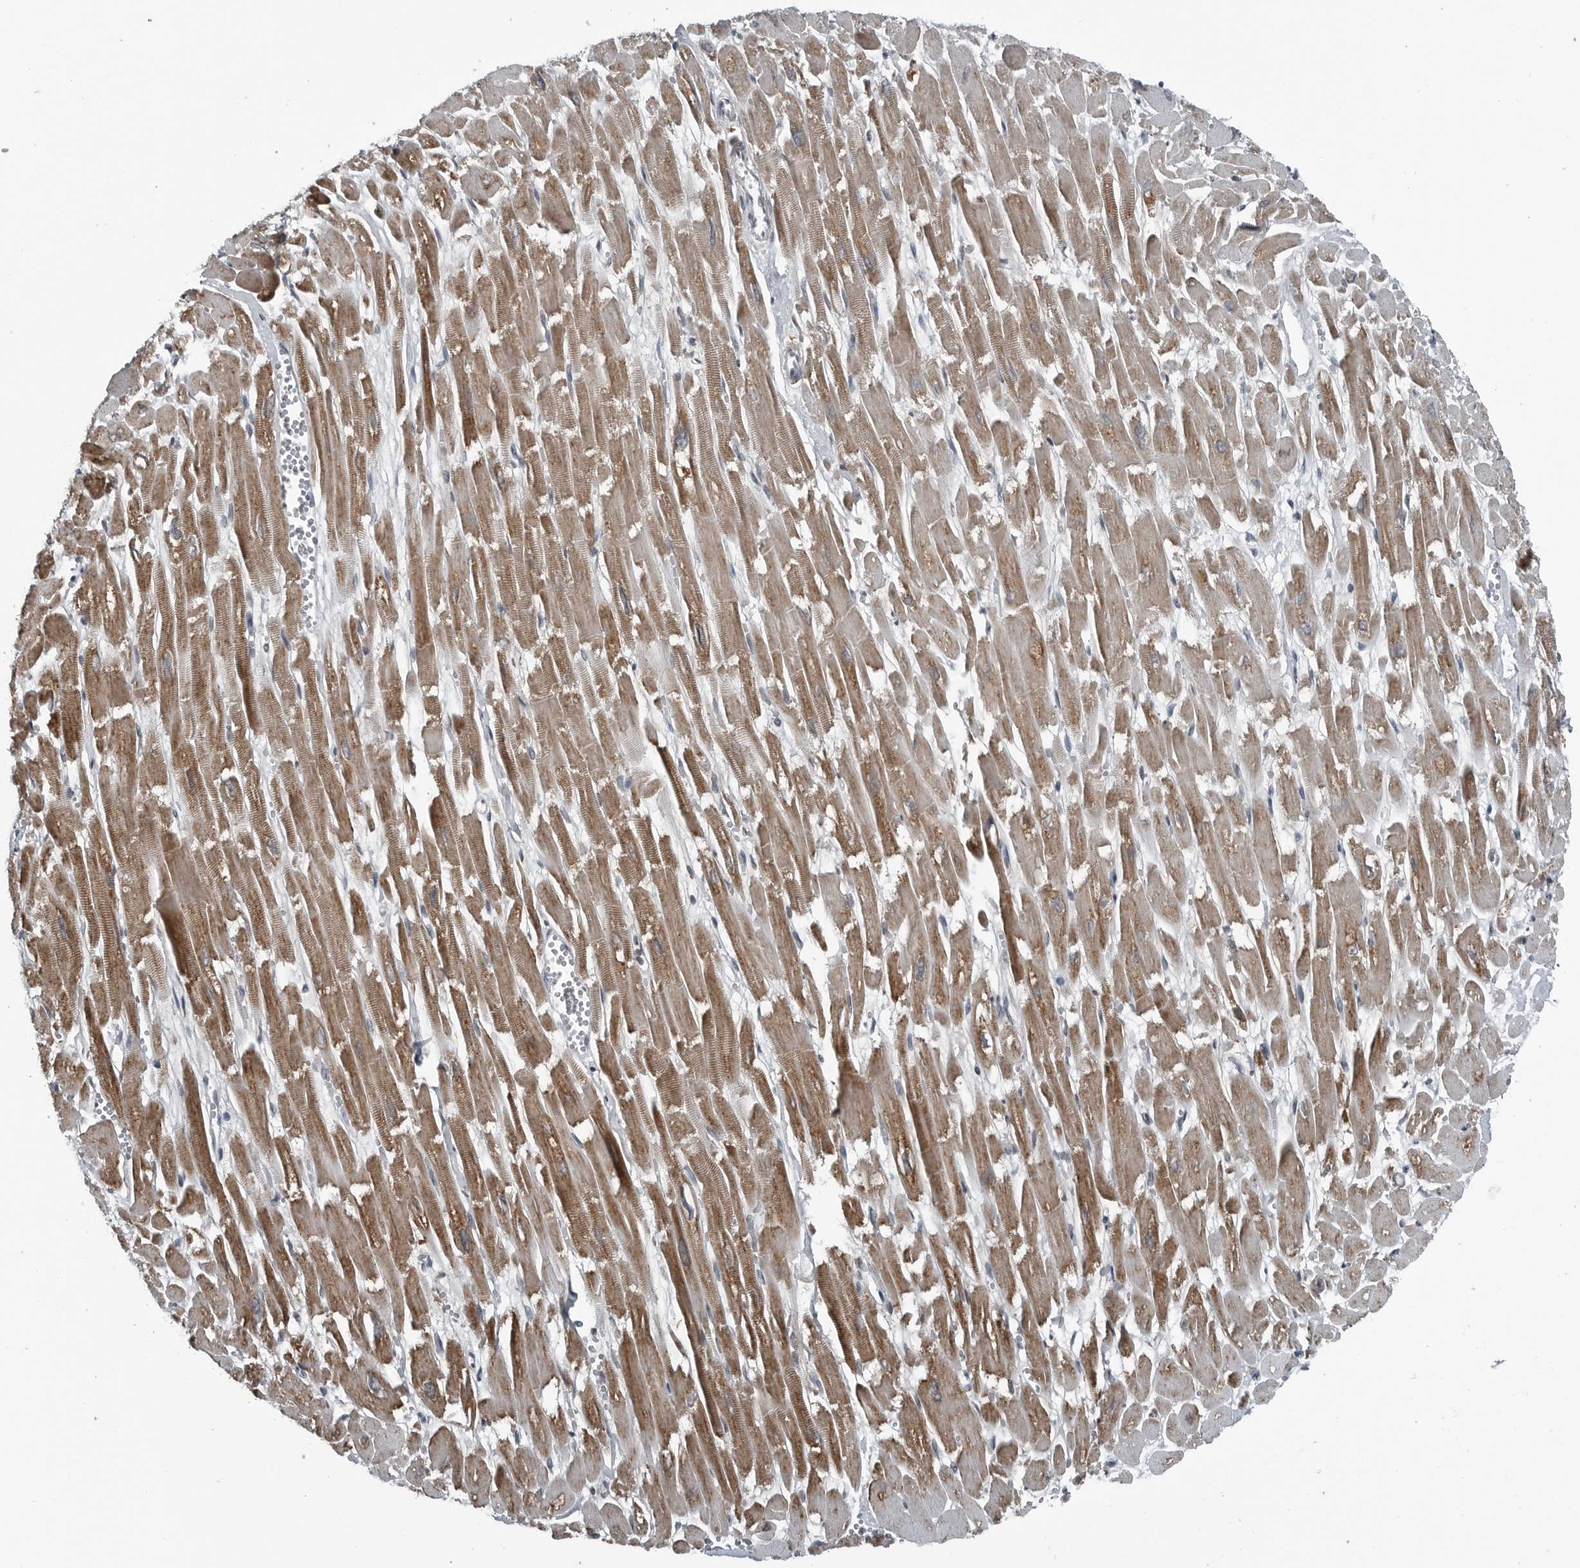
{"staining": {"intensity": "moderate", "quantity": ">75%", "location": "cytoplasmic/membranous"}, "tissue": "heart muscle", "cell_type": "Cardiomyocytes", "image_type": "normal", "snomed": [{"axis": "morphology", "description": "Normal tissue, NOS"}, {"axis": "topography", "description": "Heart"}], "caption": "Human heart muscle stained for a protein (brown) exhibits moderate cytoplasmic/membranous positive staining in about >75% of cardiomyocytes.", "gene": "GAK", "patient": {"sex": "male", "age": 54}}